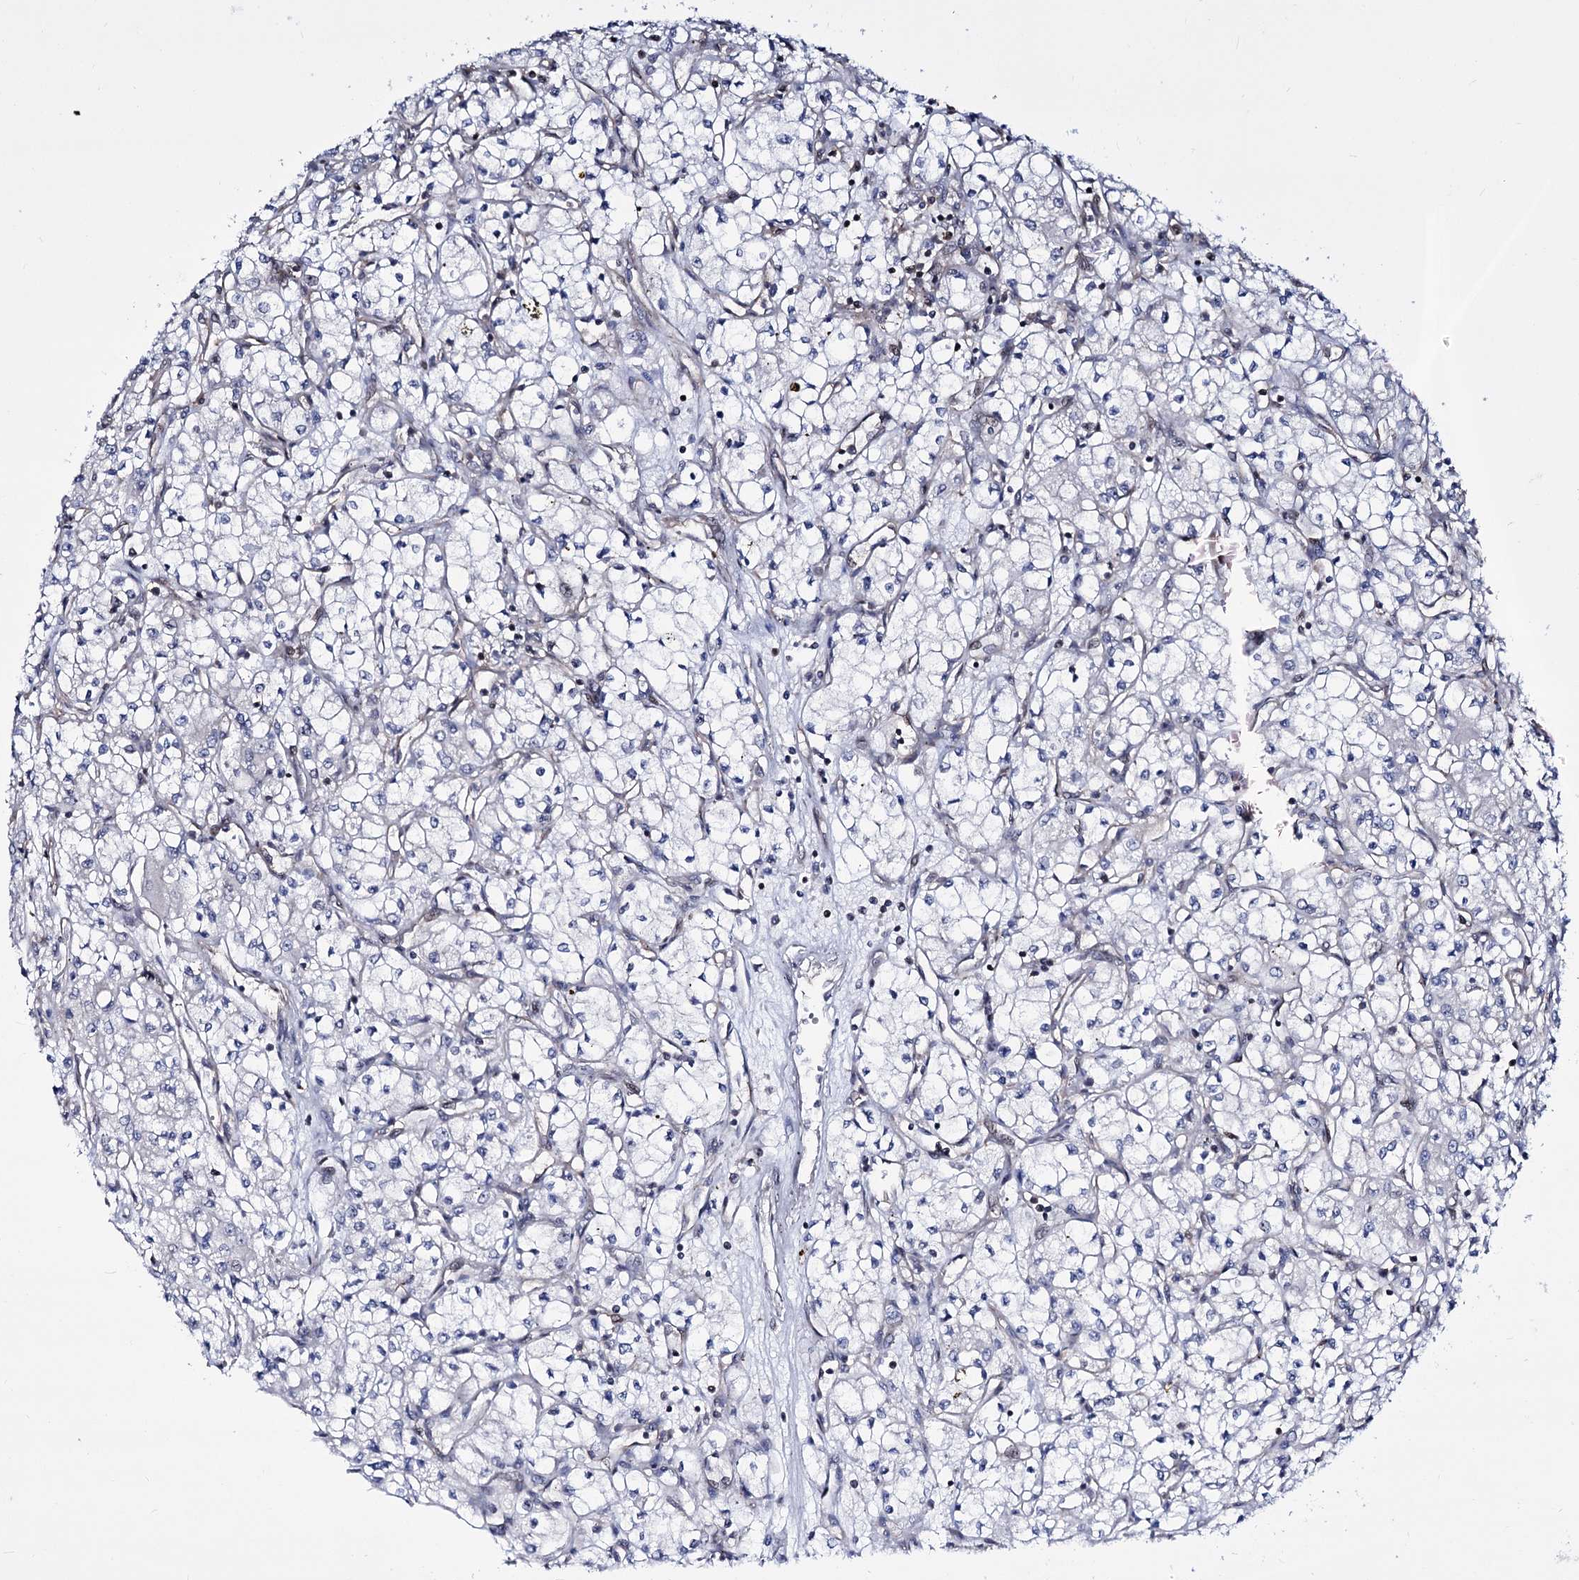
{"staining": {"intensity": "negative", "quantity": "none", "location": "none"}, "tissue": "renal cancer", "cell_type": "Tumor cells", "image_type": "cancer", "snomed": [{"axis": "morphology", "description": "Adenocarcinoma, NOS"}, {"axis": "topography", "description": "Kidney"}], "caption": "Immunohistochemistry histopathology image of renal cancer (adenocarcinoma) stained for a protein (brown), which displays no staining in tumor cells.", "gene": "CHMP7", "patient": {"sex": "male", "age": 59}}